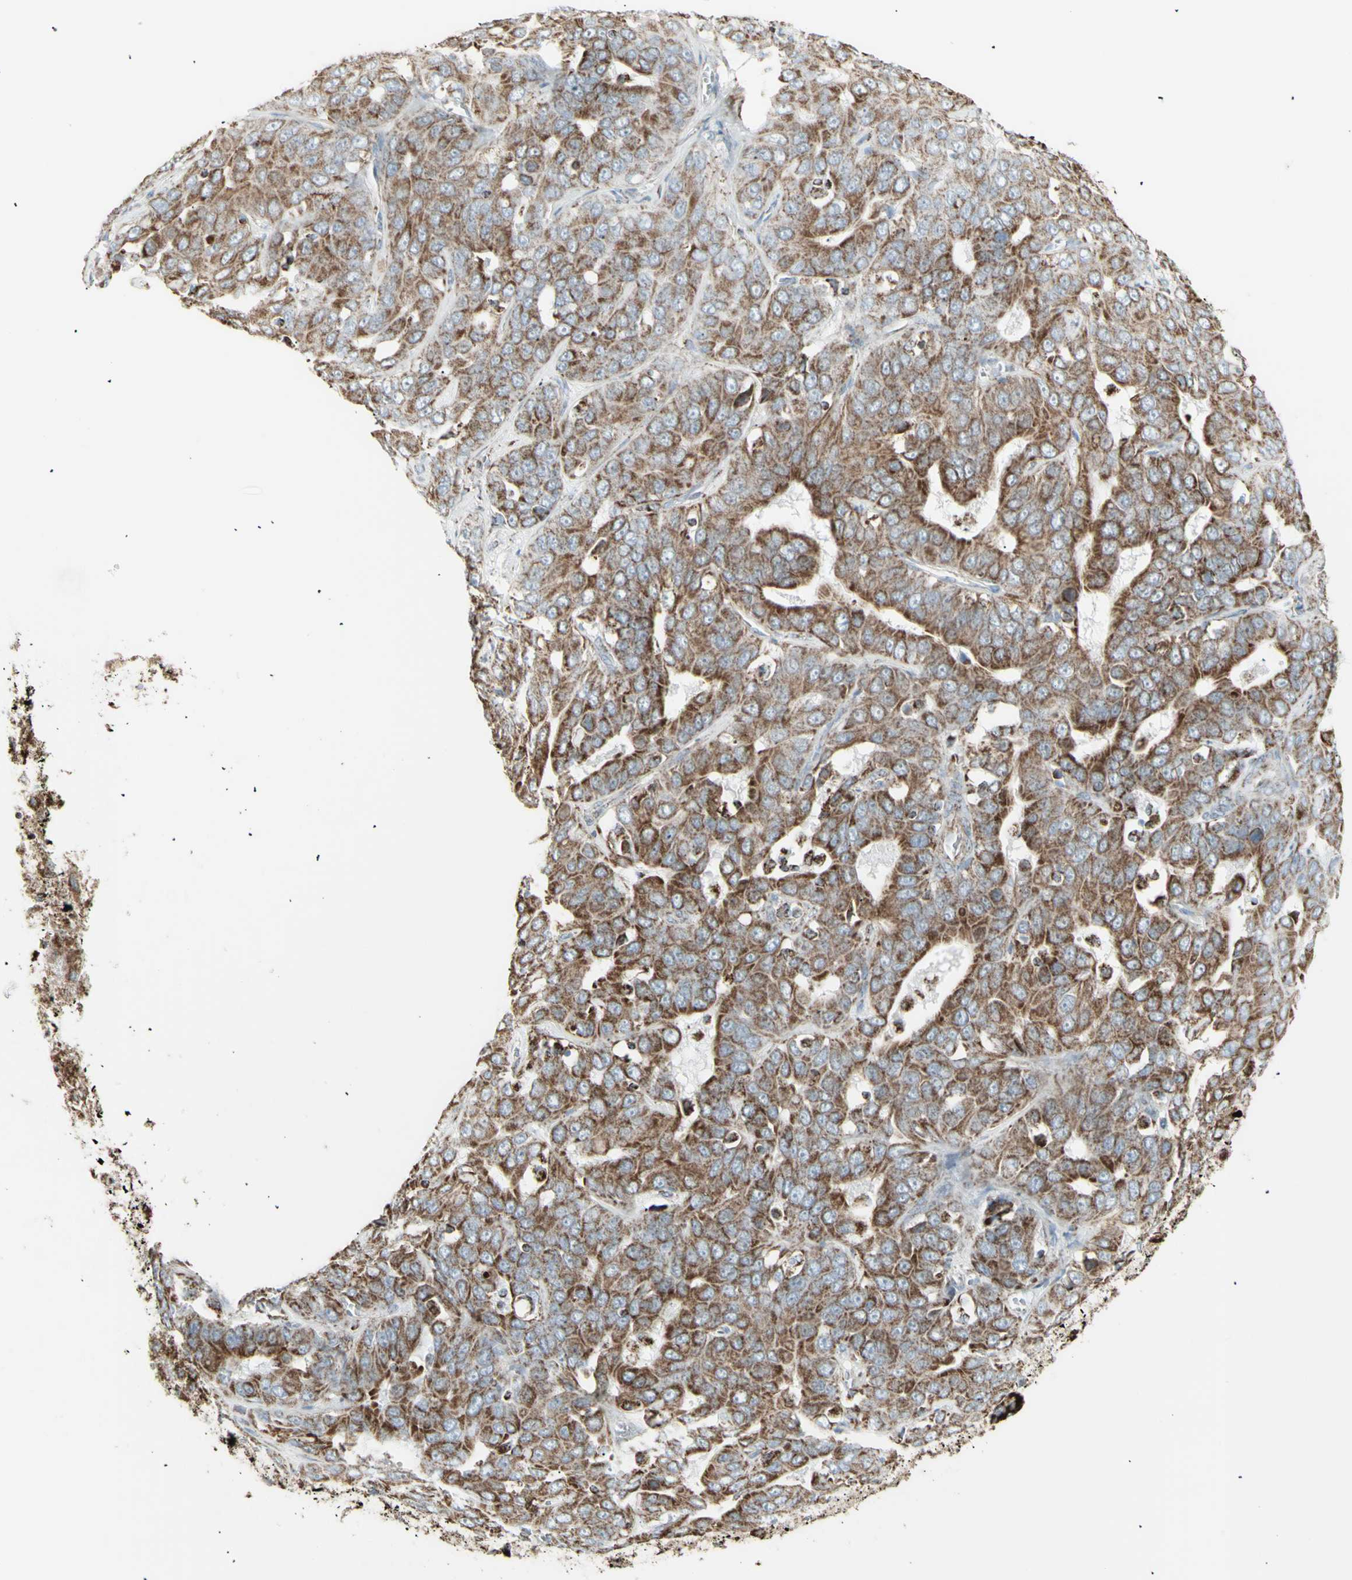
{"staining": {"intensity": "moderate", "quantity": ">75%", "location": "cytoplasmic/membranous"}, "tissue": "liver cancer", "cell_type": "Tumor cells", "image_type": "cancer", "snomed": [{"axis": "morphology", "description": "Cholangiocarcinoma"}, {"axis": "topography", "description": "Liver"}], "caption": "Liver cancer was stained to show a protein in brown. There is medium levels of moderate cytoplasmic/membranous expression in approximately >75% of tumor cells. The protein is stained brown, and the nuclei are stained in blue (DAB IHC with brightfield microscopy, high magnification).", "gene": "PLGRKT", "patient": {"sex": "female", "age": 52}}